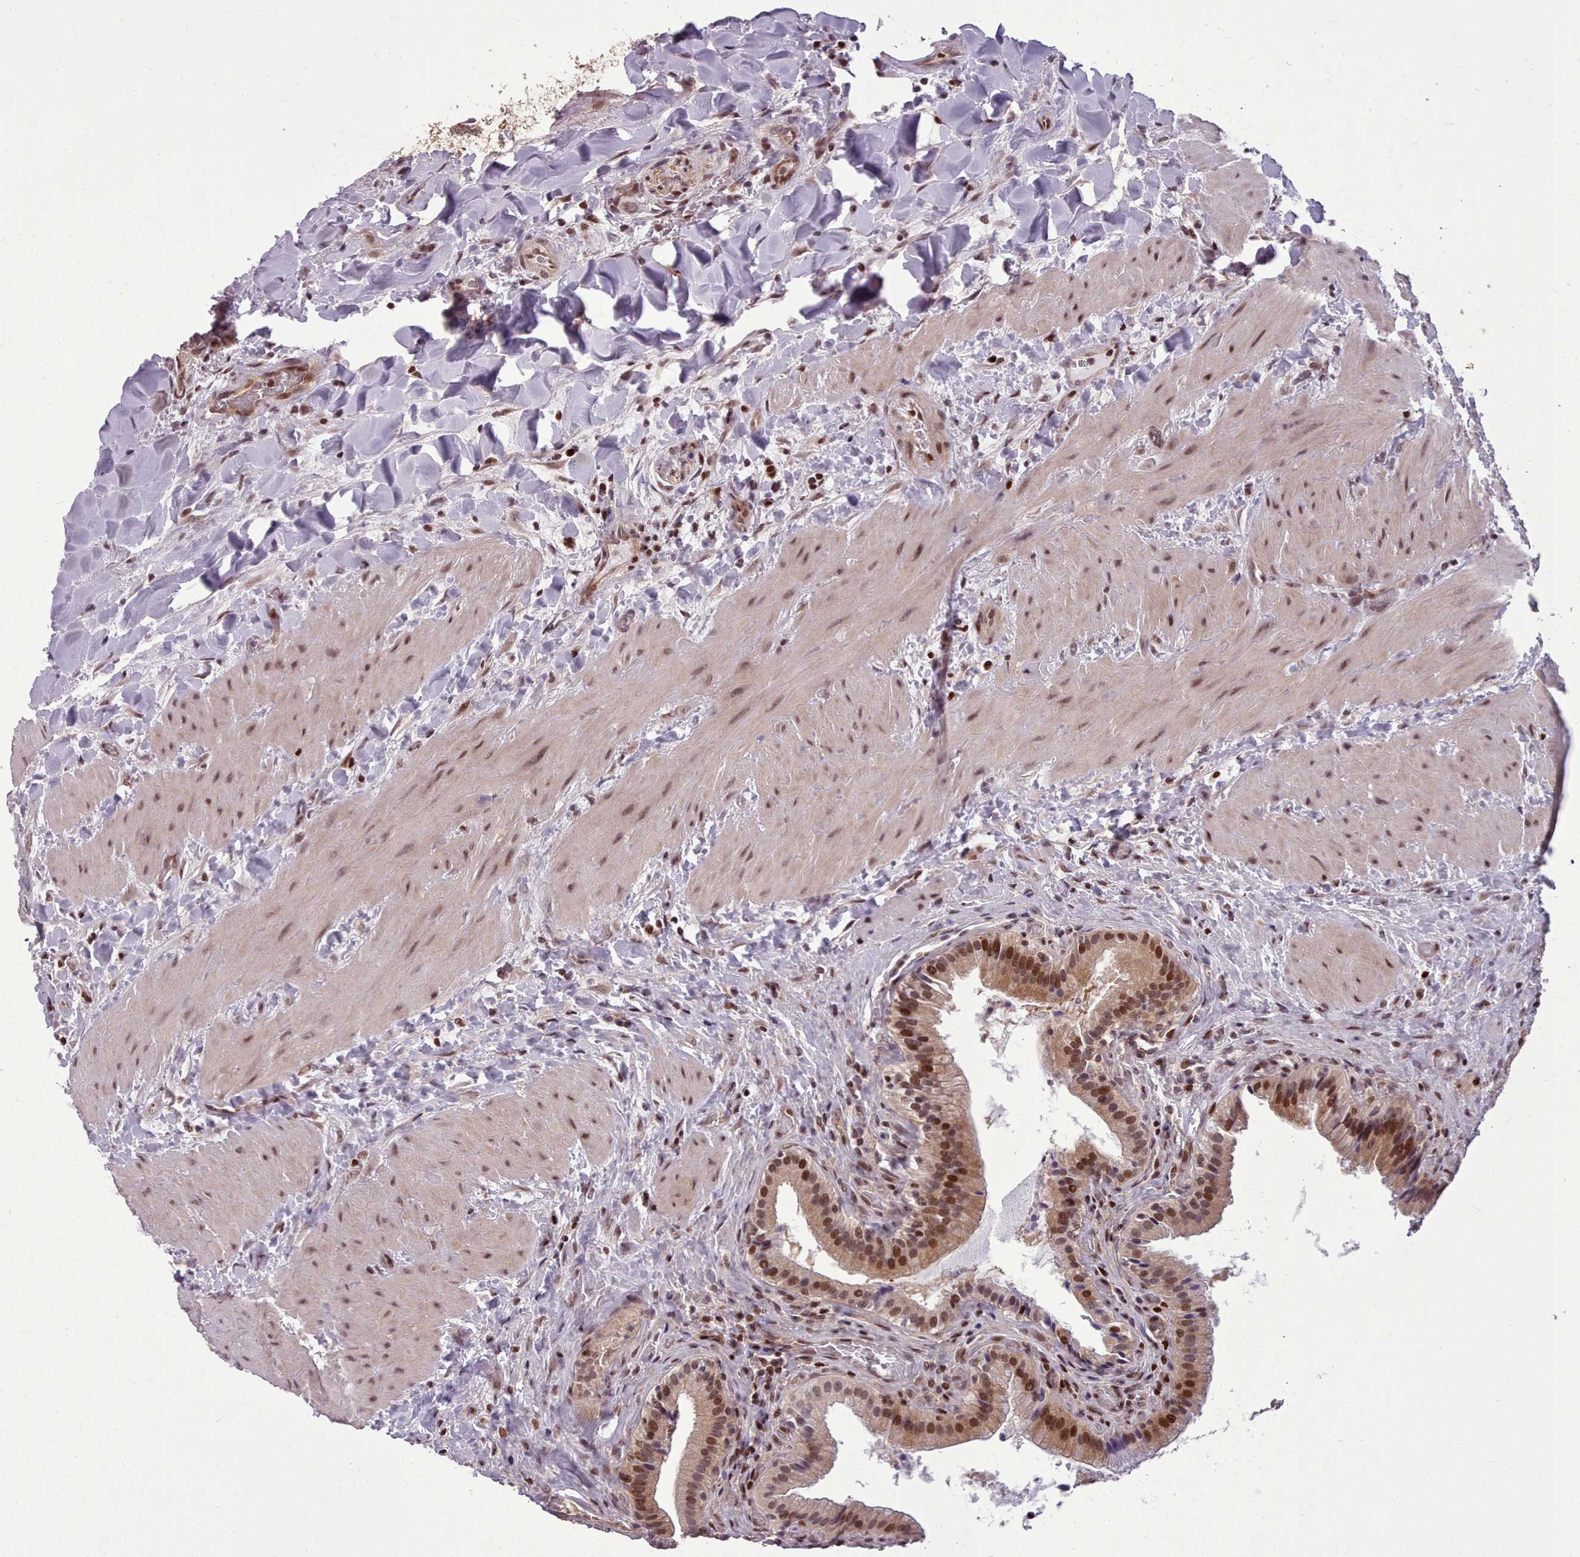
{"staining": {"intensity": "strong", "quantity": ">75%", "location": "cytoplasmic/membranous,nuclear"}, "tissue": "gallbladder", "cell_type": "Glandular cells", "image_type": "normal", "snomed": [{"axis": "morphology", "description": "Normal tissue, NOS"}, {"axis": "topography", "description": "Gallbladder"}], "caption": "DAB immunohistochemical staining of normal gallbladder demonstrates strong cytoplasmic/membranous,nuclear protein expression in about >75% of glandular cells.", "gene": "ENSA", "patient": {"sex": "male", "age": 24}}